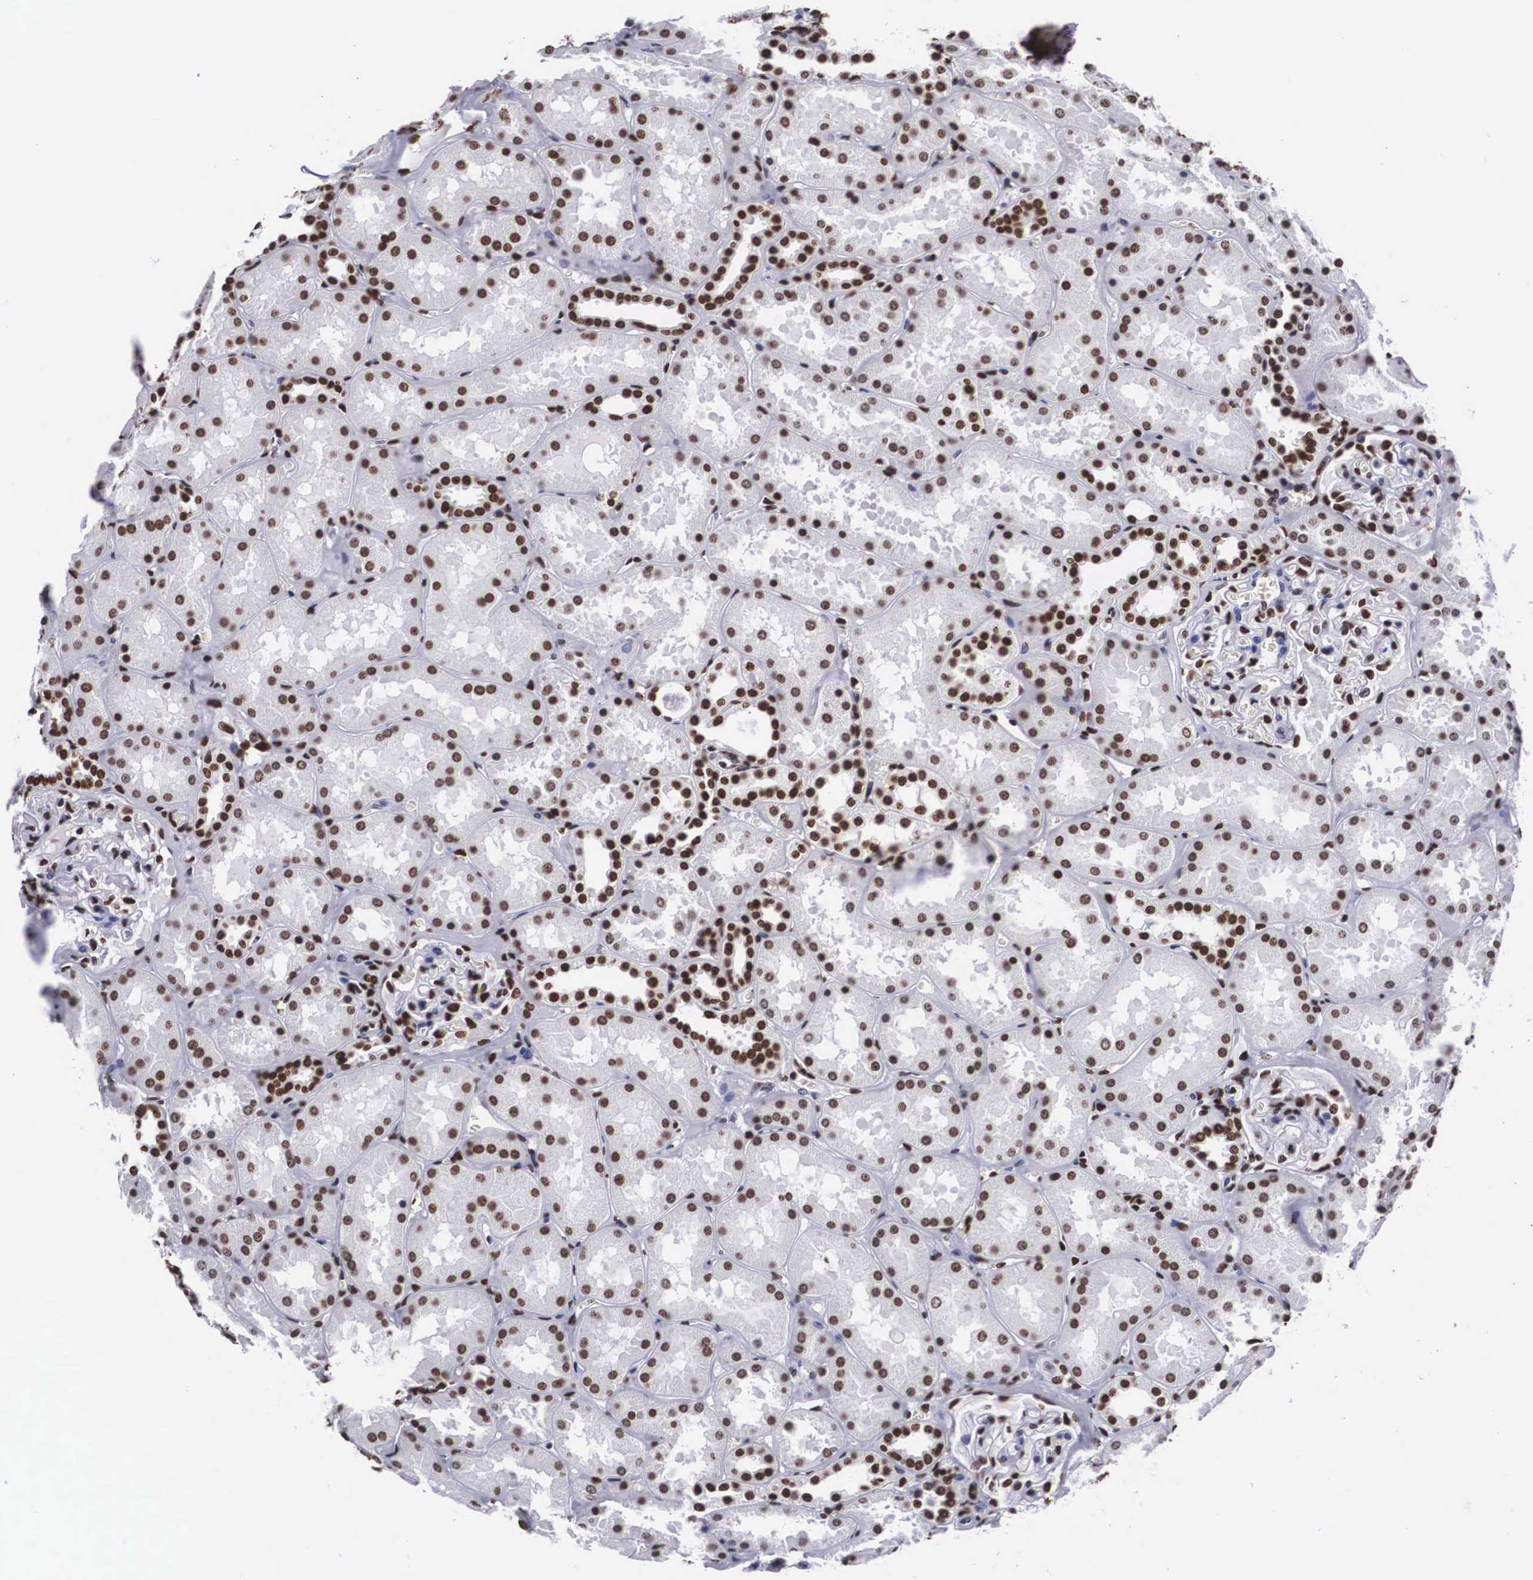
{"staining": {"intensity": "strong", "quantity": ">75%", "location": "nuclear"}, "tissue": "kidney", "cell_type": "Cells in glomeruli", "image_type": "normal", "snomed": [{"axis": "morphology", "description": "Normal tissue, NOS"}, {"axis": "topography", "description": "Kidney"}], "caption": "Immunohistochemical staining of normal kidney shows strong nuclear protein positivity in approximately >75% of cells in glomeruli. The staining was performed using DAB (3,3'-diaminobenzidine) to visualize the protein expression in brown, while the nuclei were stained in blue with hematoxylin (Magnification: 20x).", "gene": "MECP2", "patient": {"sex": "female", "age": 52}}